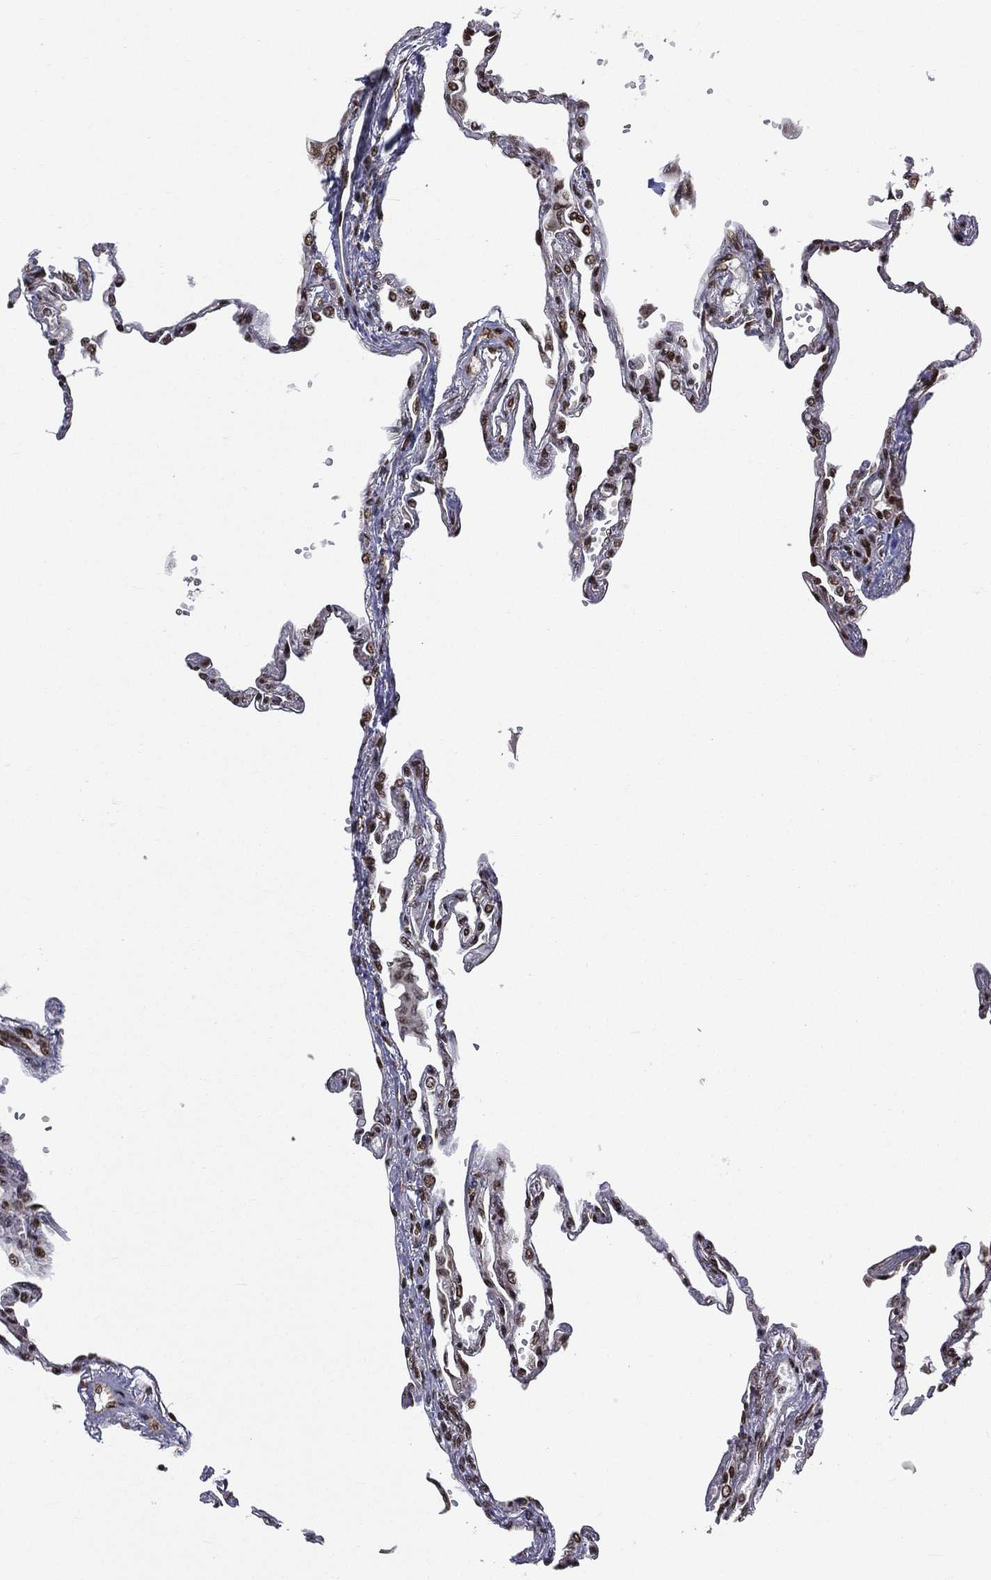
{"staining": {"intensity": "strong", "quantity": ">75%", "location": "nuclear"}, "tissue": "lung", "cell_type": "Alveolar cells", "image_type": "normal", "snomed": [{"axis": "morphology", "description": "Normal tissue, NOS"}, {"axis": "topography", "description": "Lung"}], "caption": "Immunohistochemical staining of unremarkable lung displays >75% levels of strong nuclear protein positivity in about >75% of alveolar cells.", "gene": "C5orf24", "patient": {"sex": "male", "age": 78}}